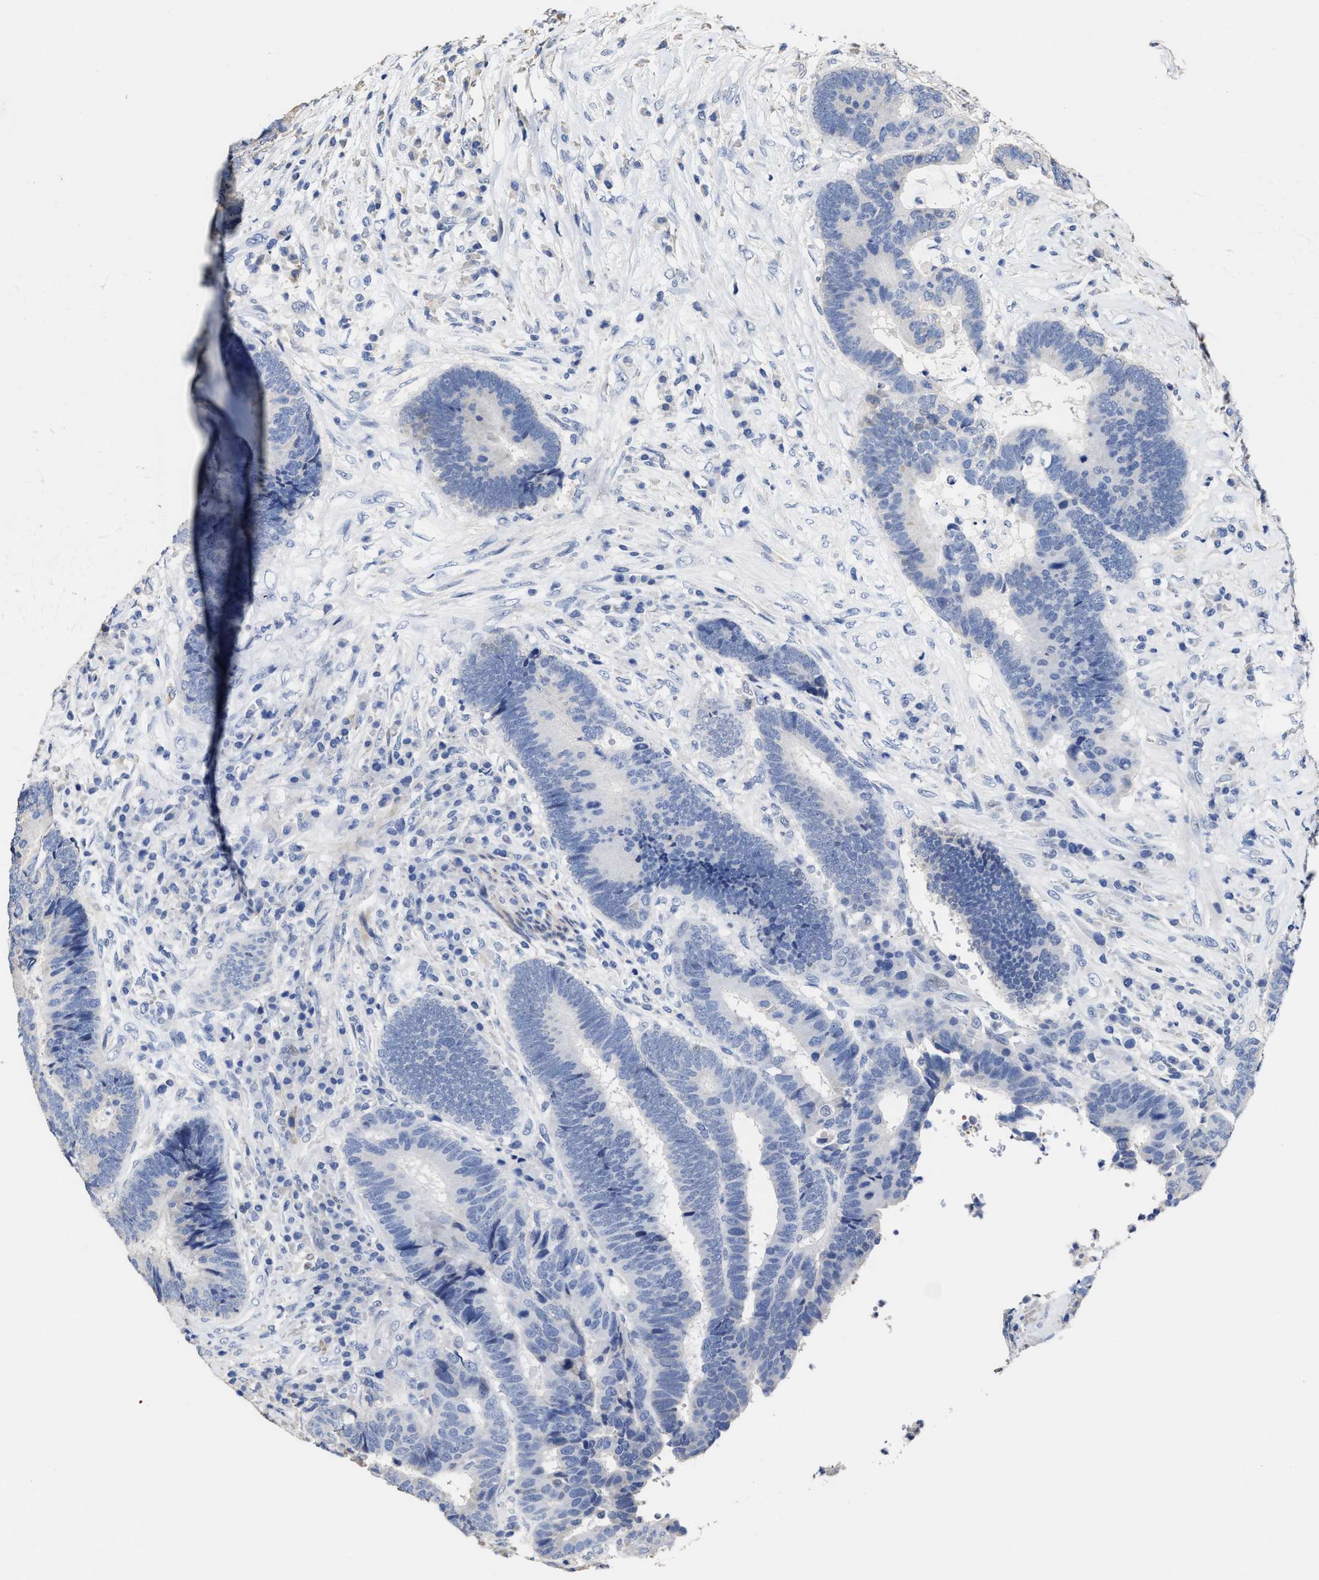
{"staining": {"intensity": "negative", "quantity": "none", "location": "none"}, "tissue": "colorectal cancer", "cell_type": "Tumor cells", "image_type": "cancer", "snomed": [{"axis": "morphology", "description": "Adenocarcinoma, NOS"}, {"axis": "topography", "description": "Rectum"}], "caption": "High power microscopy micrograph of an immunohistochemistry histopathology image of colorectal adenocarcinoma, revealing no significant staining in tumor cells.", "gene": "ZFAT", "patient": {"sex": "female", "age": 89}}